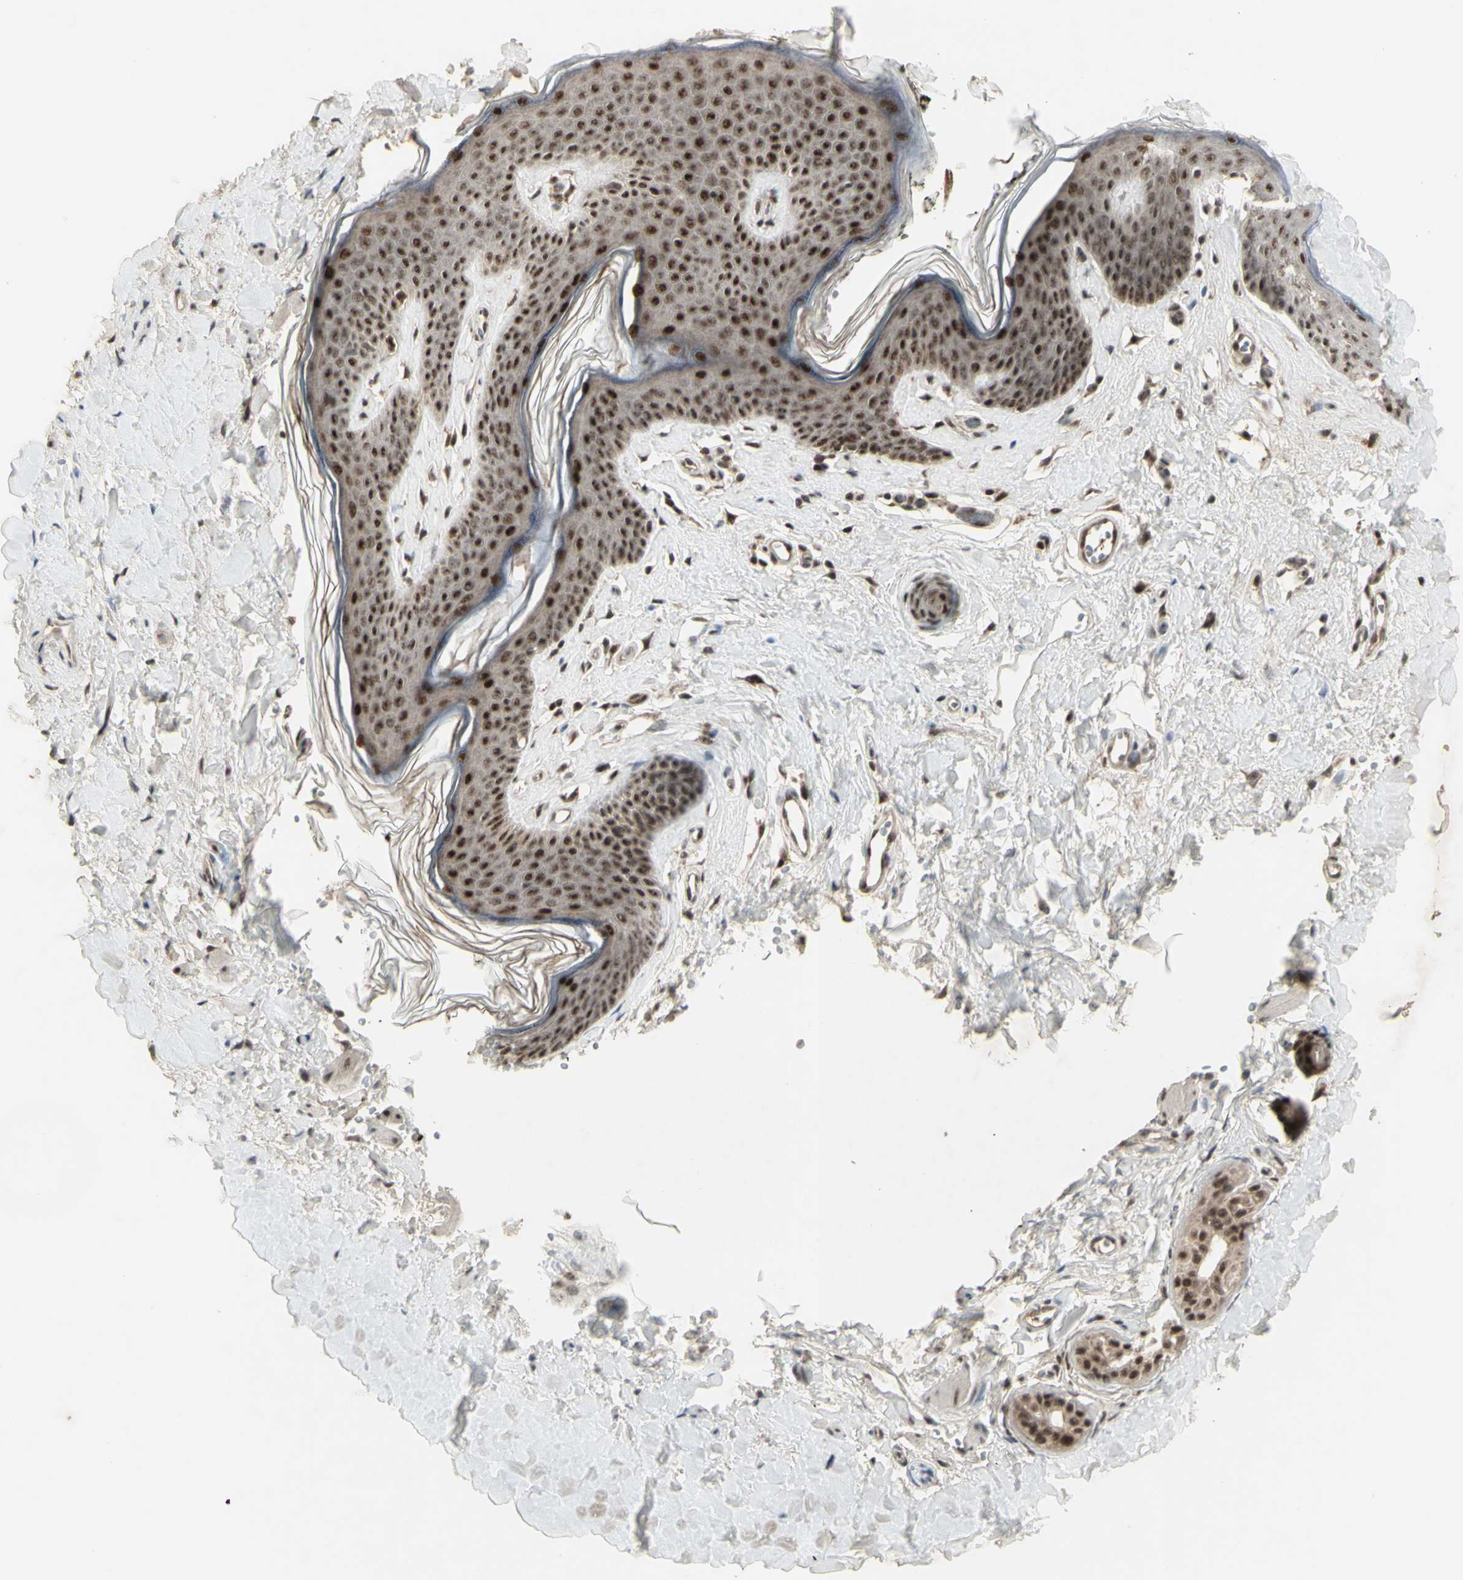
{"staining": {"intensity": "strong", "quantity": "25%-75%", "location": "cytoplasmic/membranous,nuclear"}, "tissue": "skin", "cell_type": "Epidermal cells", "image_type": "normal", "snomed": [{"axis": "morphology", "description": "Normal tissue, NOS"}, {"axis": "morphology", "description": "Inflammation, NOS"}, {"axis": "topography", "description": "Vulva"}], "caption": "Epidermal cells display strong cytoplasmic/membranous,nuclear staining in about 25%-75% of cells in benign skin.", "gene": "CCNT1", "patient": {"sex": "female", "age": 84}}